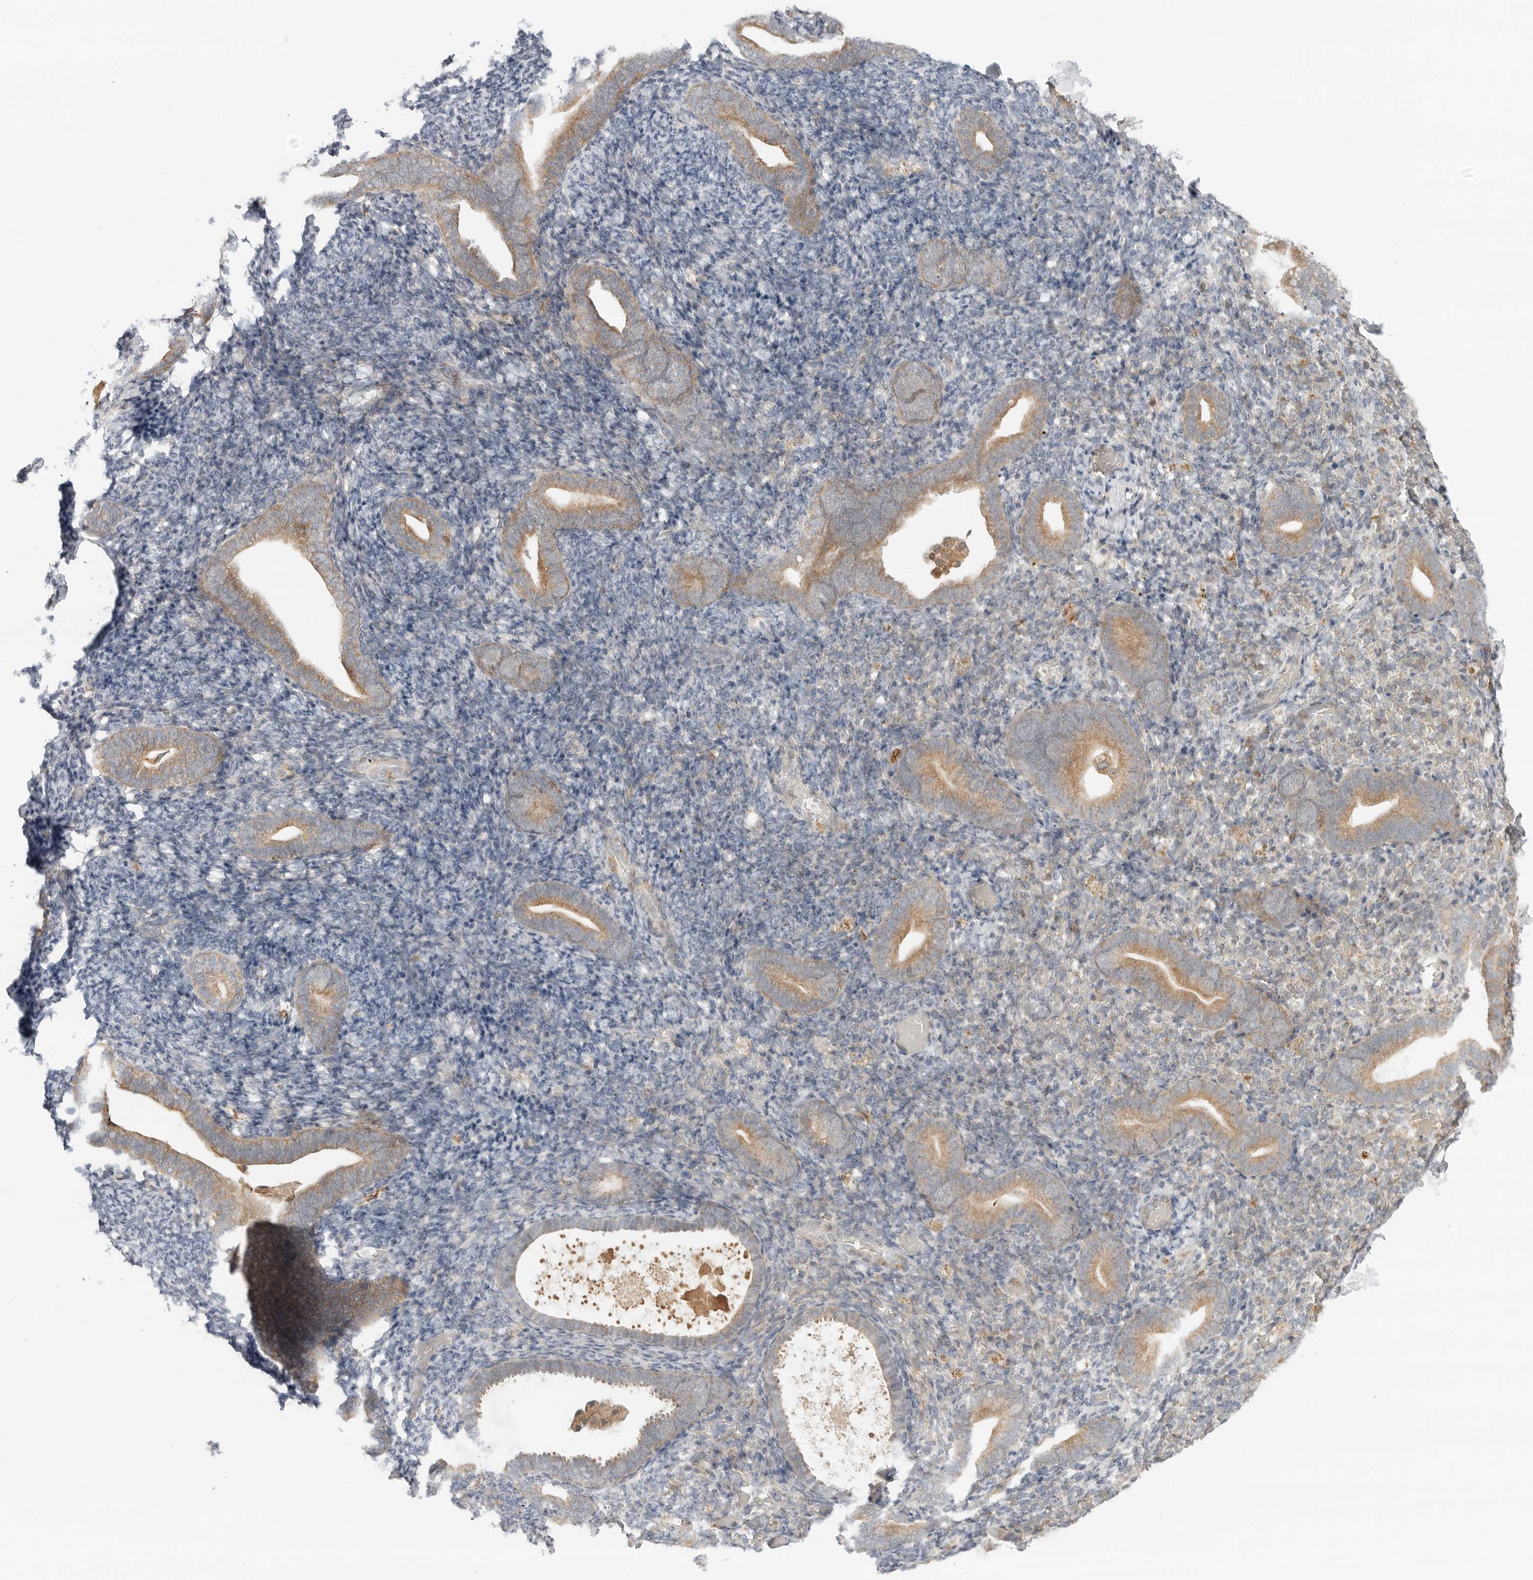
{"staining": {"intensity": "strong", "quantity": "25%-75%", "location": "cytoplasmic/membranous"}, "tissue": "endometrium", "cell_type": "Cells in endometrial stroma", "image_type": "normal", "snomed": [{"axis": "morphology", "description": "Normal tissue, NOS"}, {"axis": "topography", "description": "Endometrium"}], "caption": "Cells in endometrial stroma exhibit high levels of strong cytoplasmic/membranous staining in about 25%-75% of cells in normal human endometrium.", "gene": "C1QTNF1", "patient": {"sex": "female", "age": 51}}